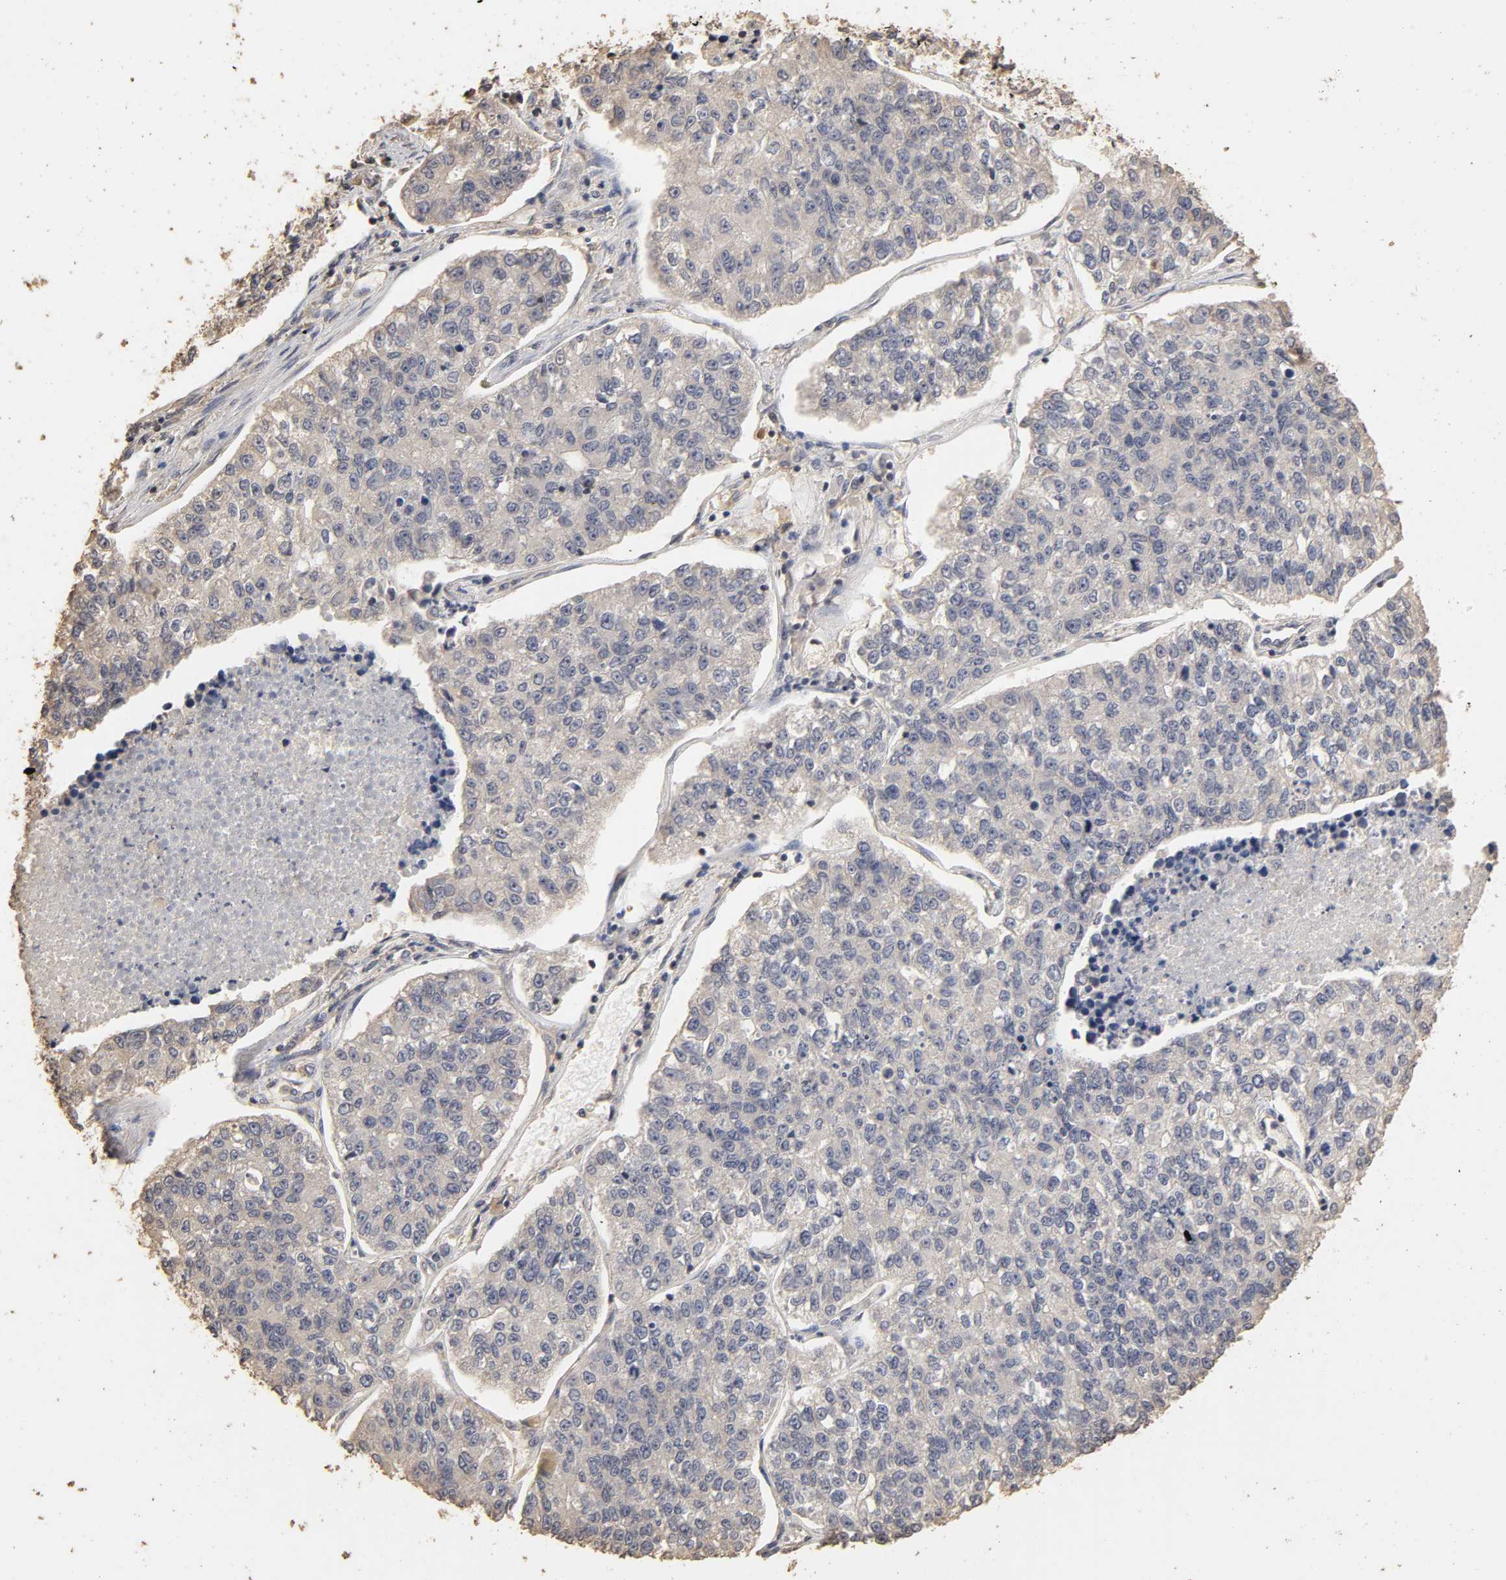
{"staining": {"intensity": "negative", "quantity": "none", "location": "none"}, "tissue": "lung cancer", "cell_type": "Tumor cells", "image_type": "cancer", "snomed": [{"axis": "morphology", "description": "Adenocarcinoma, NOS"}, {"axis": "topography", "description": "Lung"}], "caption": "The image reveals no staining of tumor cells in lung cancer (adenocarcinoma).", "gene": "VSIG4", "patient": {"sex": "male", "age": 49}}